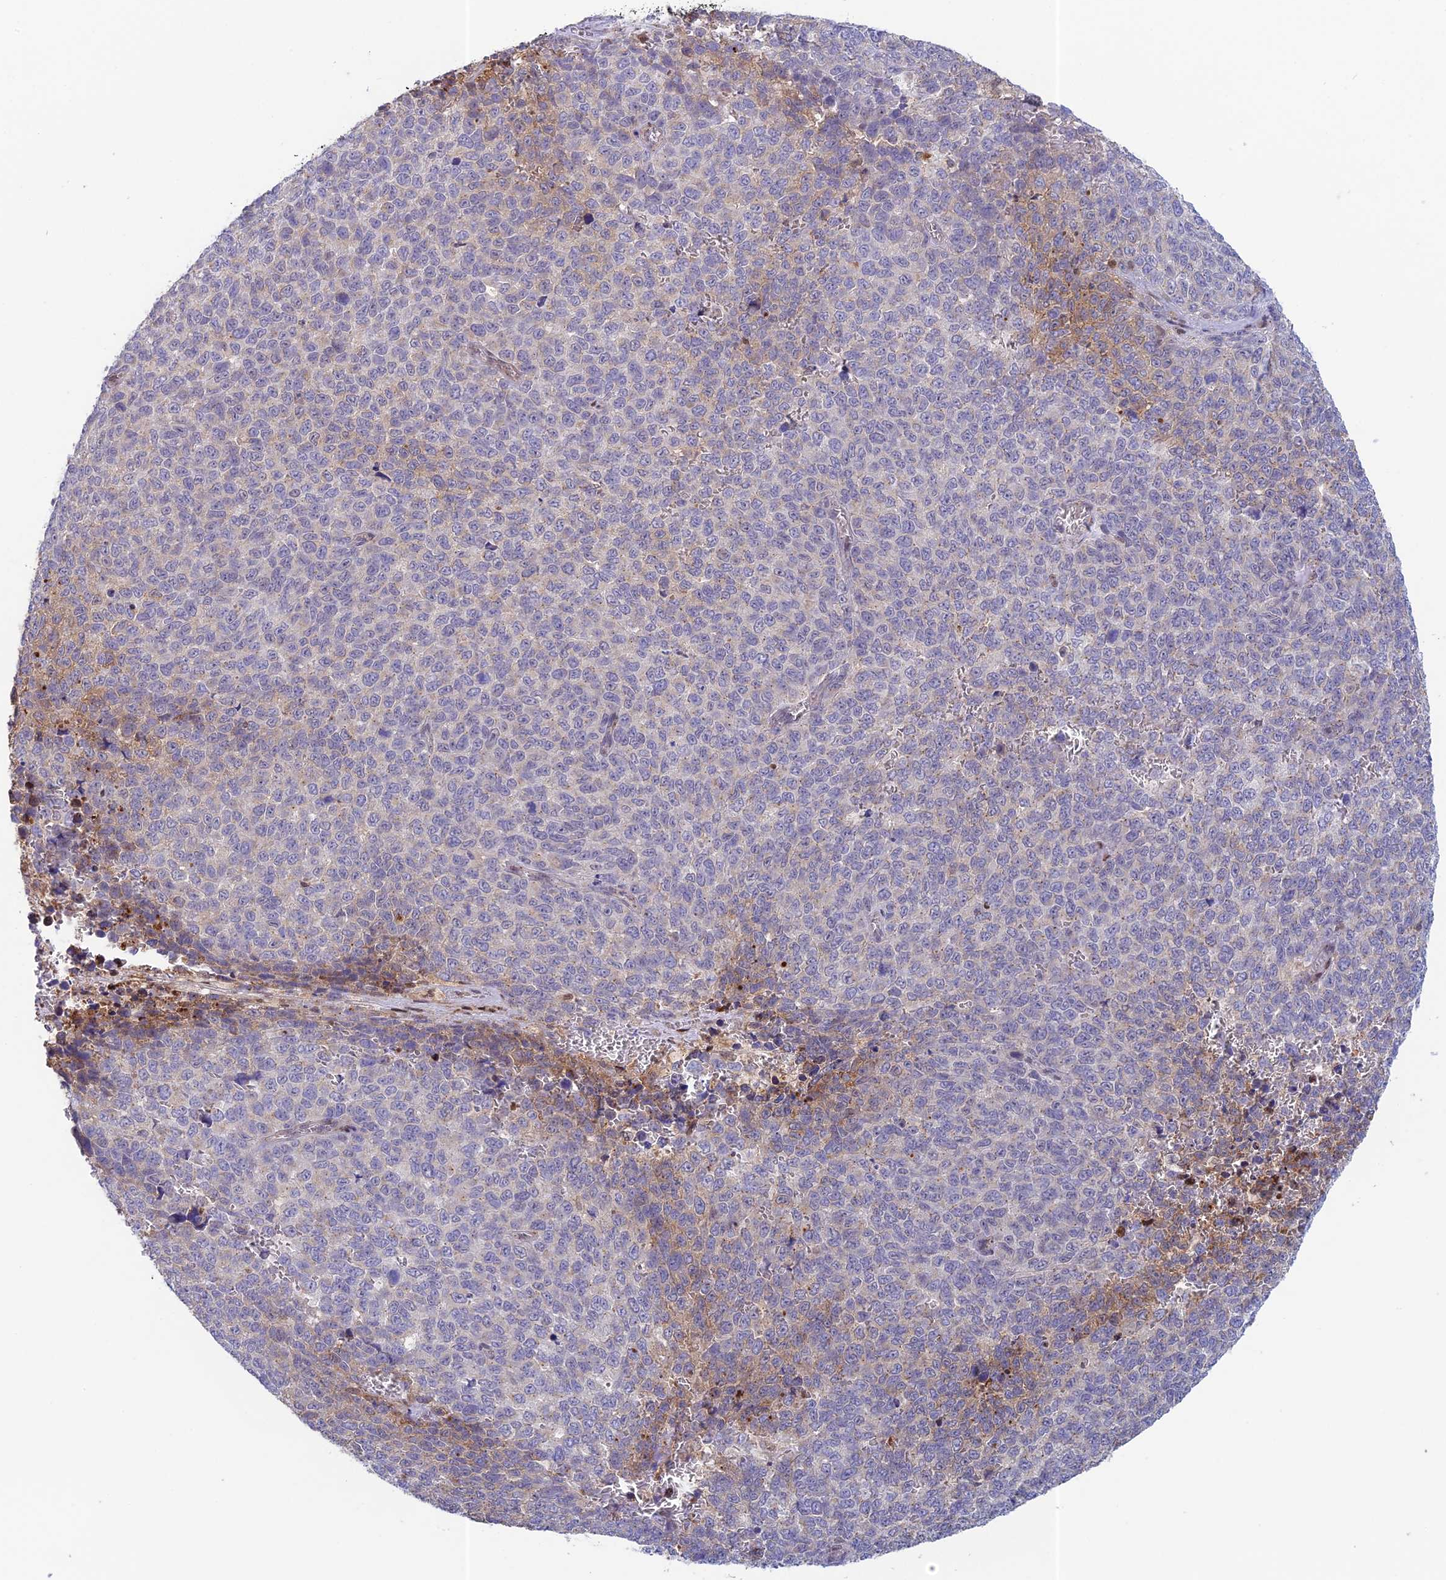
{"staining": {"intensity": "moderate", "quantity": "<25%", "location": "cytoplasmic/membranous"}, "tissue": "melanoma", "cell_type": "Tumor cells", "image_type": "cancer", "snomed": [{"axis": "morphology", "description": "Malignant melanoma, NOS"}, {"axis": "topography", "description": "Nose, NOS"}], "caption": "Immunohistochemistry (IHC) (DAB (3,3'-diaminobenzidine)) staining of human melanoma shows moderate cytoplasmic/membranous protein positivity in approximately <25% of tumor cells.", "gene": "MRPL17", "patient": {"sex": "female", "age": 48}}